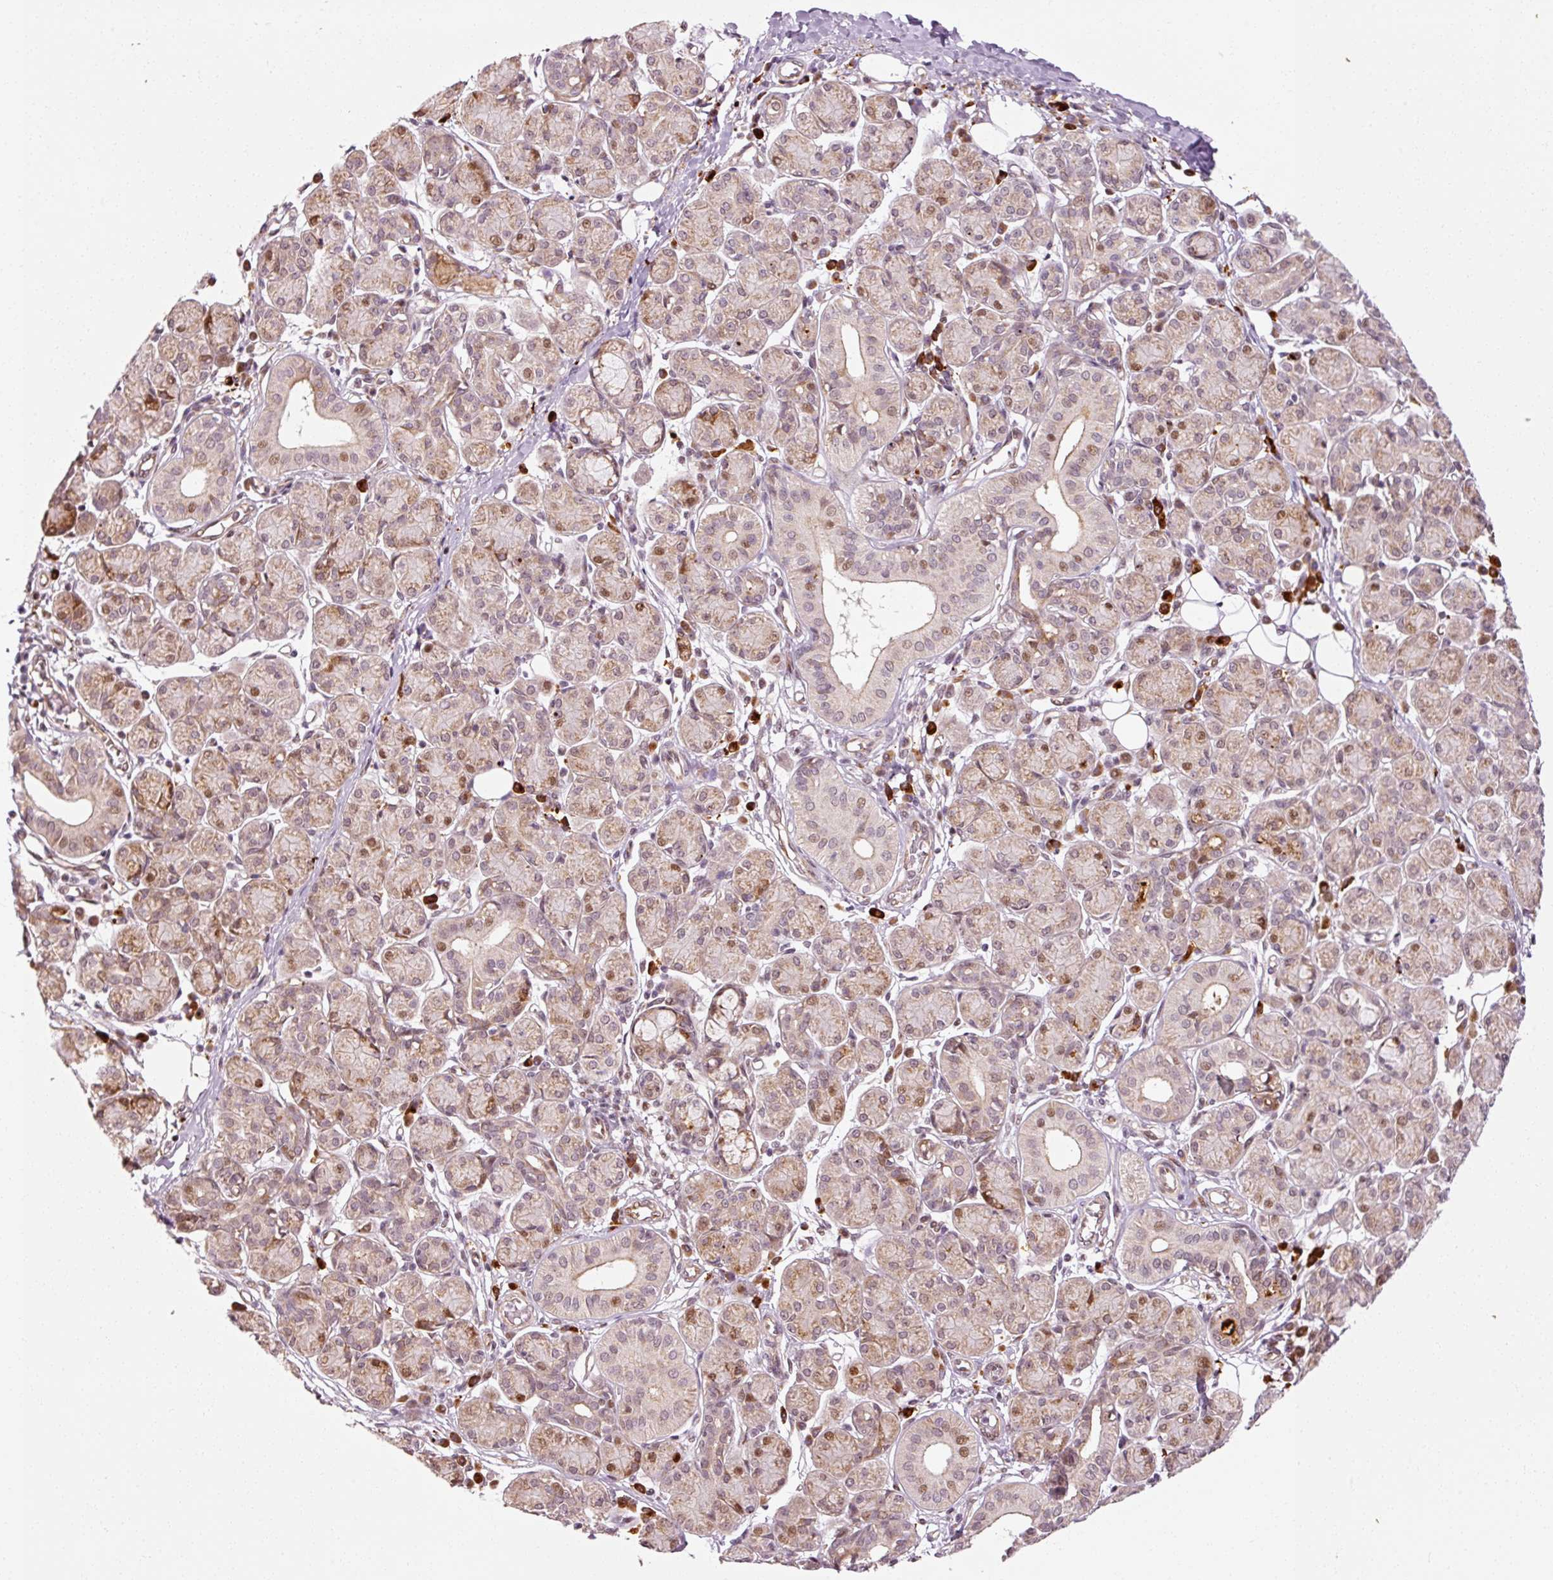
{"staining": {"intensity": "moderate", "quantity": "<25%", "location": "cytoplasmic/membranous,nuclear"}, "tissue": "salivary gland", "cell_type": "Glandular cells", "image_type": "normal", "snomed": [{"axis": "morphology", "description": "Normal tissue, NOS"}, {"axis": "morphology", "description": "Inflammation, NOS"}, {"axis": "topography", "description": "Lymph node"}, {"axis": "topography", "description": "Salivary gland"}], "caption": "Immunohistochemistry staining of benign salivary gland, which reveals low levels of moderate cytoplasmic/membranous,nuclear positivity in about <25% of glandular cells indicating moderate cytoplasmic/membranous,nuclear protein expression. The staining was performed using DAB (brown) for protein detection and nuclei were counterstained in hematoxylin (blue).", "gene": "ANKRD20A1", "patient": {"sex": "male", "age": 3}}